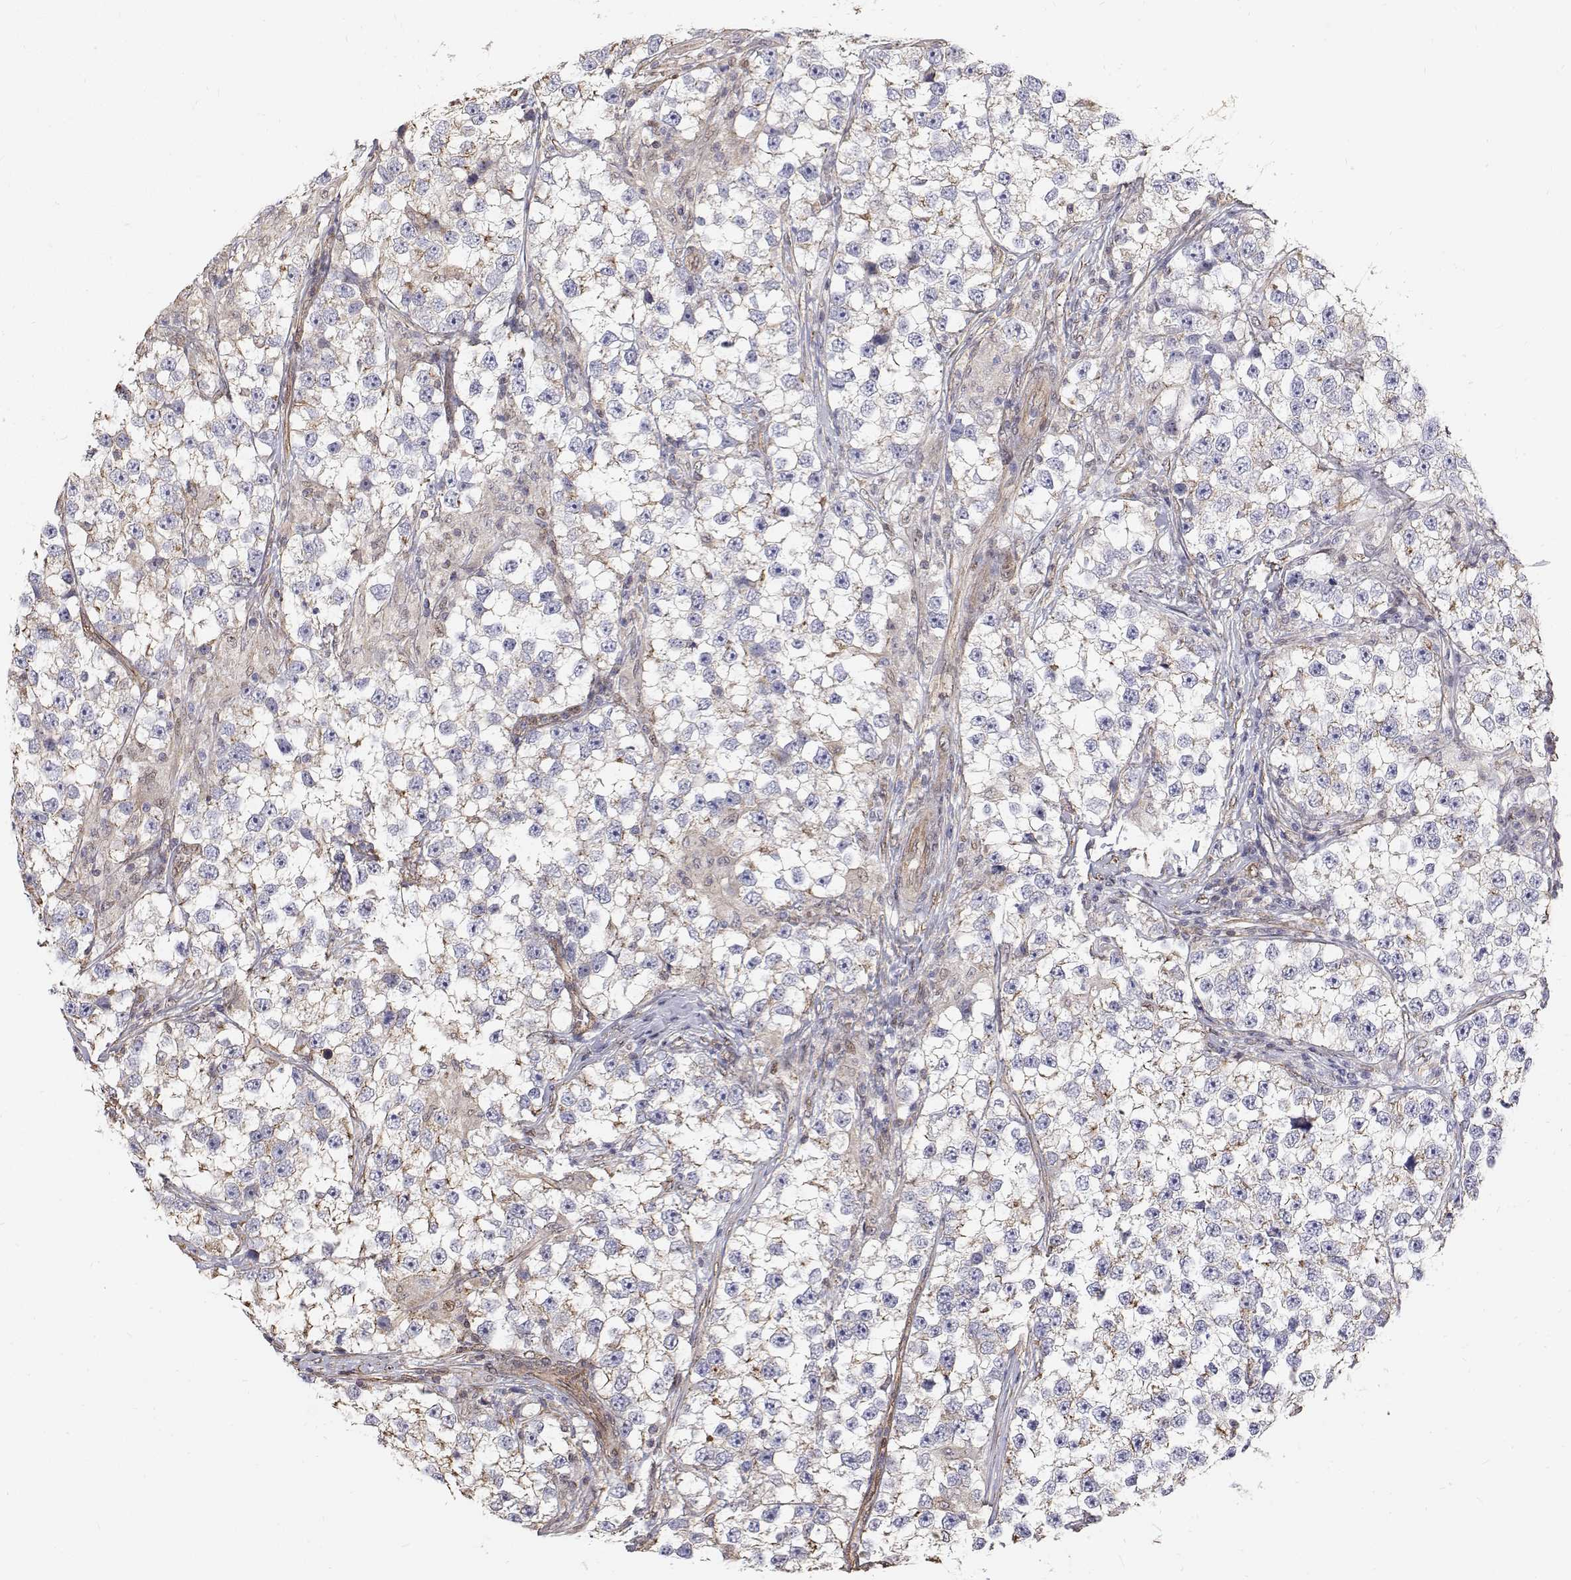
{"staining": {"intensity": "weak", "quantity": "<25%", "location": "cytoplasmic/membranous"}, "tissue": "testis cancer", "cell_type": "Tumor cells", "image_type": "cancer", "snomed": [{"axis": "morphology", "description": "Seminoma, NOS"}, {"axis": "topography", "description": "Testis"}], "caption": "This is an immunohistochemistry (IHC) micrograph of testis cancer. There is no expression in tumor cells.", "gene": "GSDMA", "patient": {"sex": "male", "age": 46}}